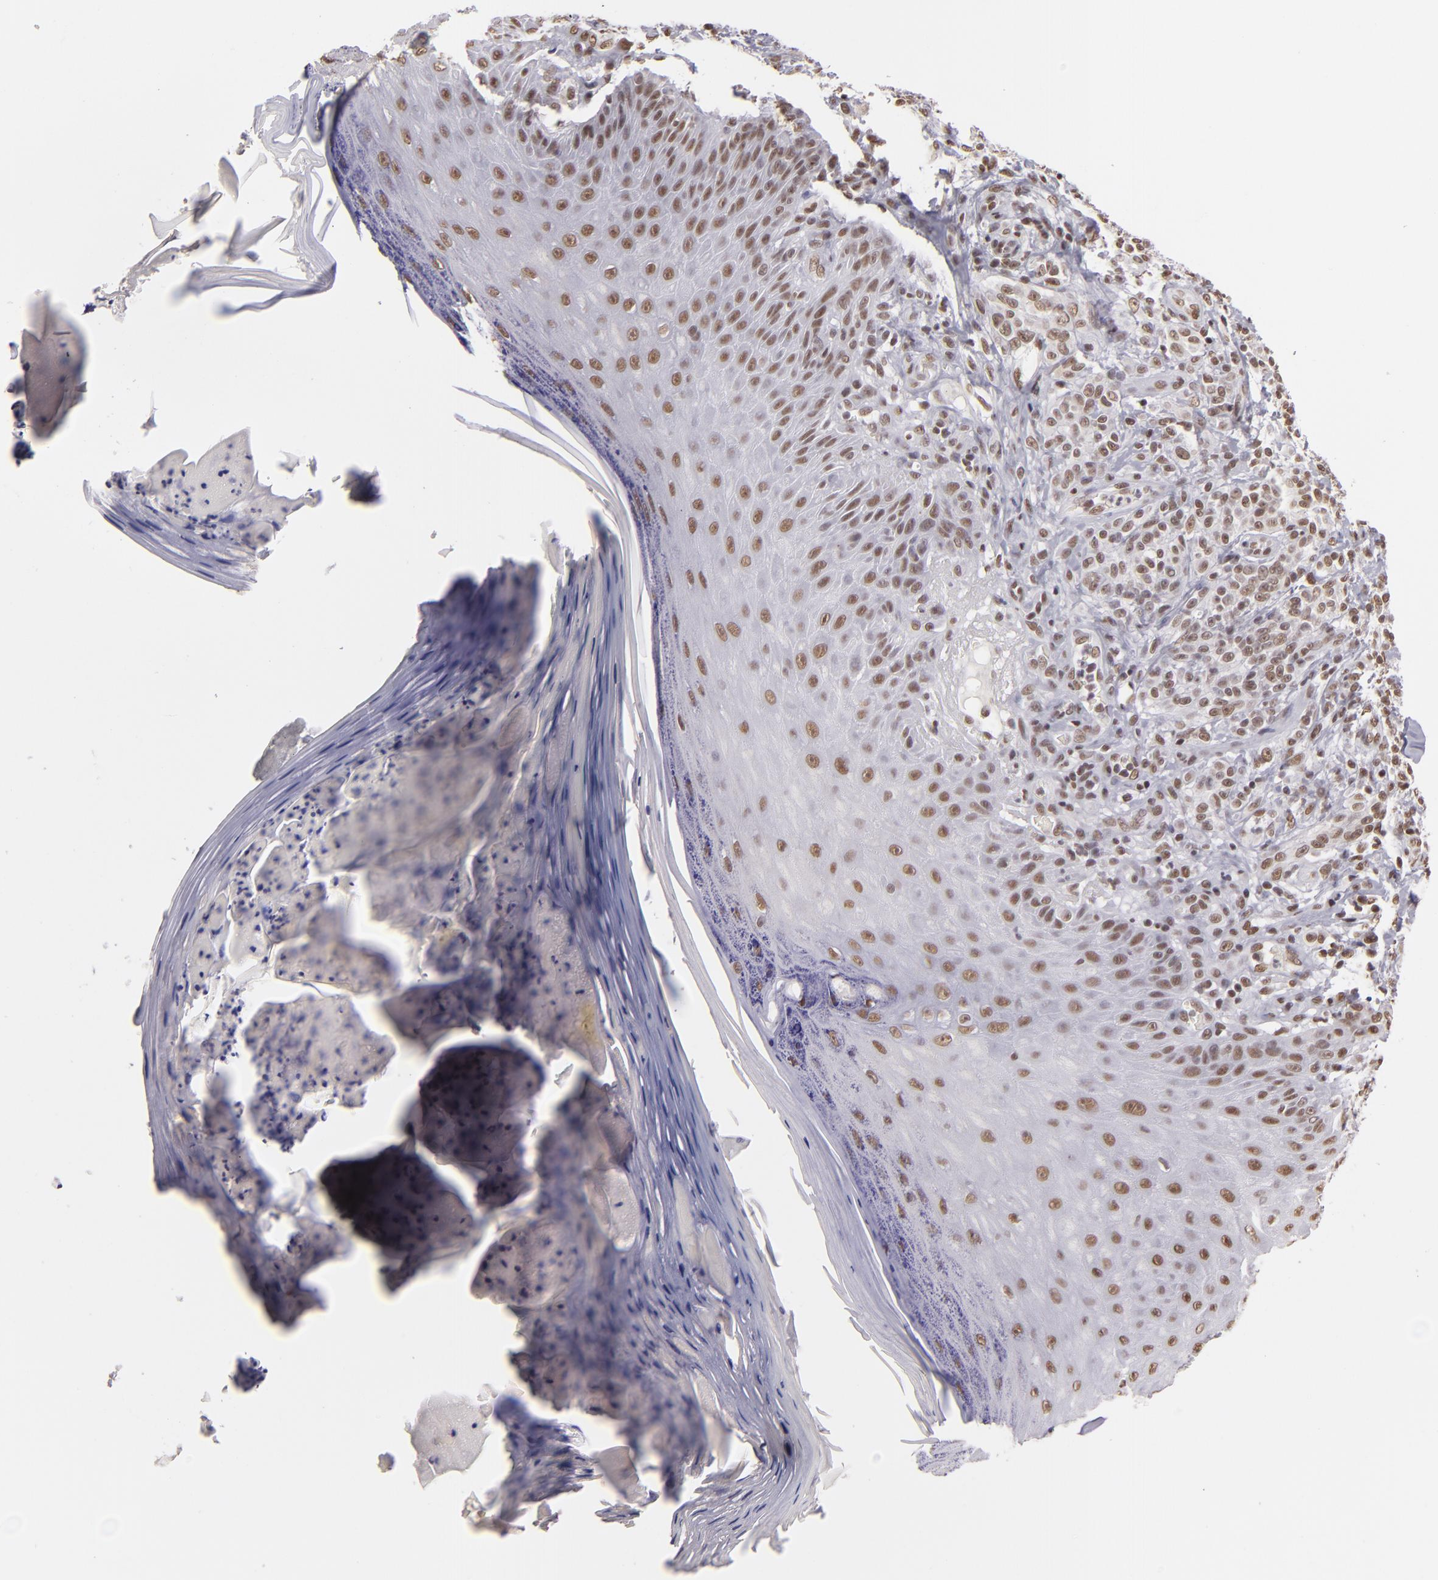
{"staining": {"intensity": "weak", "quantity": ">75%", "location": "nuclear"}, "tissue": "melanoma", "cell_type": "Tumor cells", "image_type": "cancer", "snomed": [{"axis": "morphology", "description": "Malignant melanoma, NOS"}, {"axis": "topography", "description": "Skin"}], "caption": "Malignant melanoma stained for a protein exhibits weak nuclear positivity in tumor cells.", "gene": "INTS6", "patient": {"sex": "male", "age": 57}}